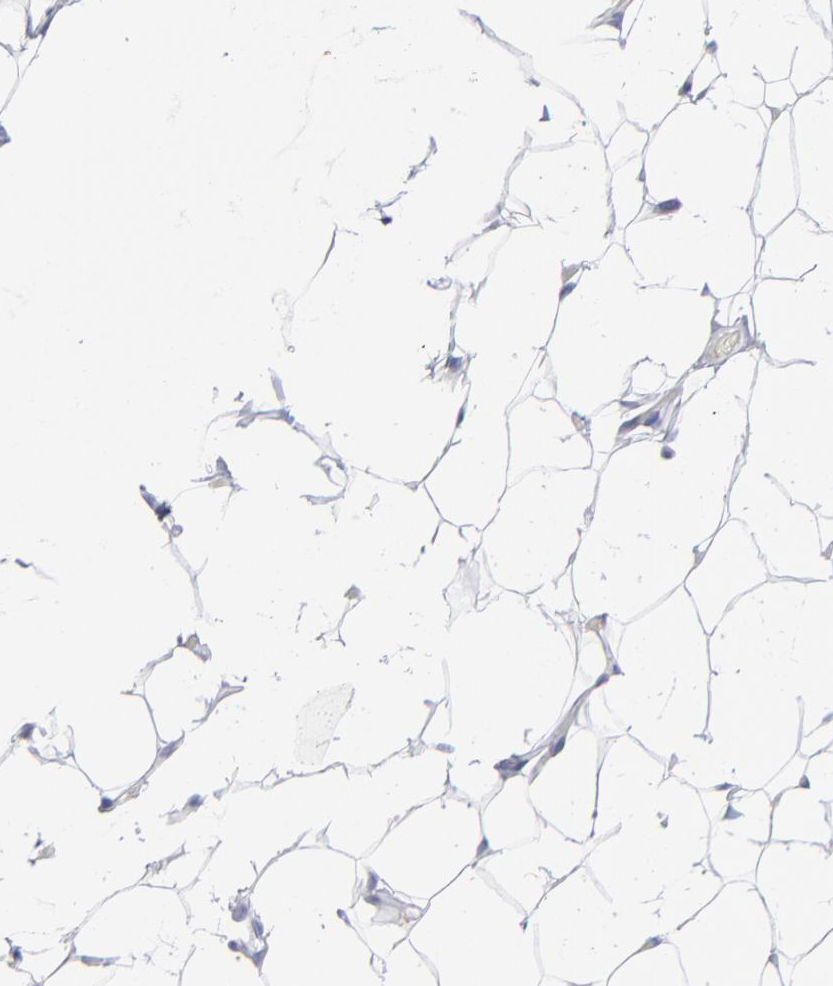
{"staining": {"intensity": "negative", "quantity": "none", "location": "none"}, "tissue": "adipose tissue", "cell_type": "Adipocytes", "image_type": "normal", "snomed": [{"axis": "morphology", "description": "Normal tissue, NOS"}, {"axis": "topography", "description": "Soft tissue"}], "caption": "A micrograph of human adipose tissue is negative for staining in adipocytes. Brightfield microscopy of IHC stained with DAB (3,3'-diaminobenzidine) (brown) and hematoxylin (blue), captured at high magnification.", "gene": "CD180", "patient": {"sex": "male", "age": 26}}